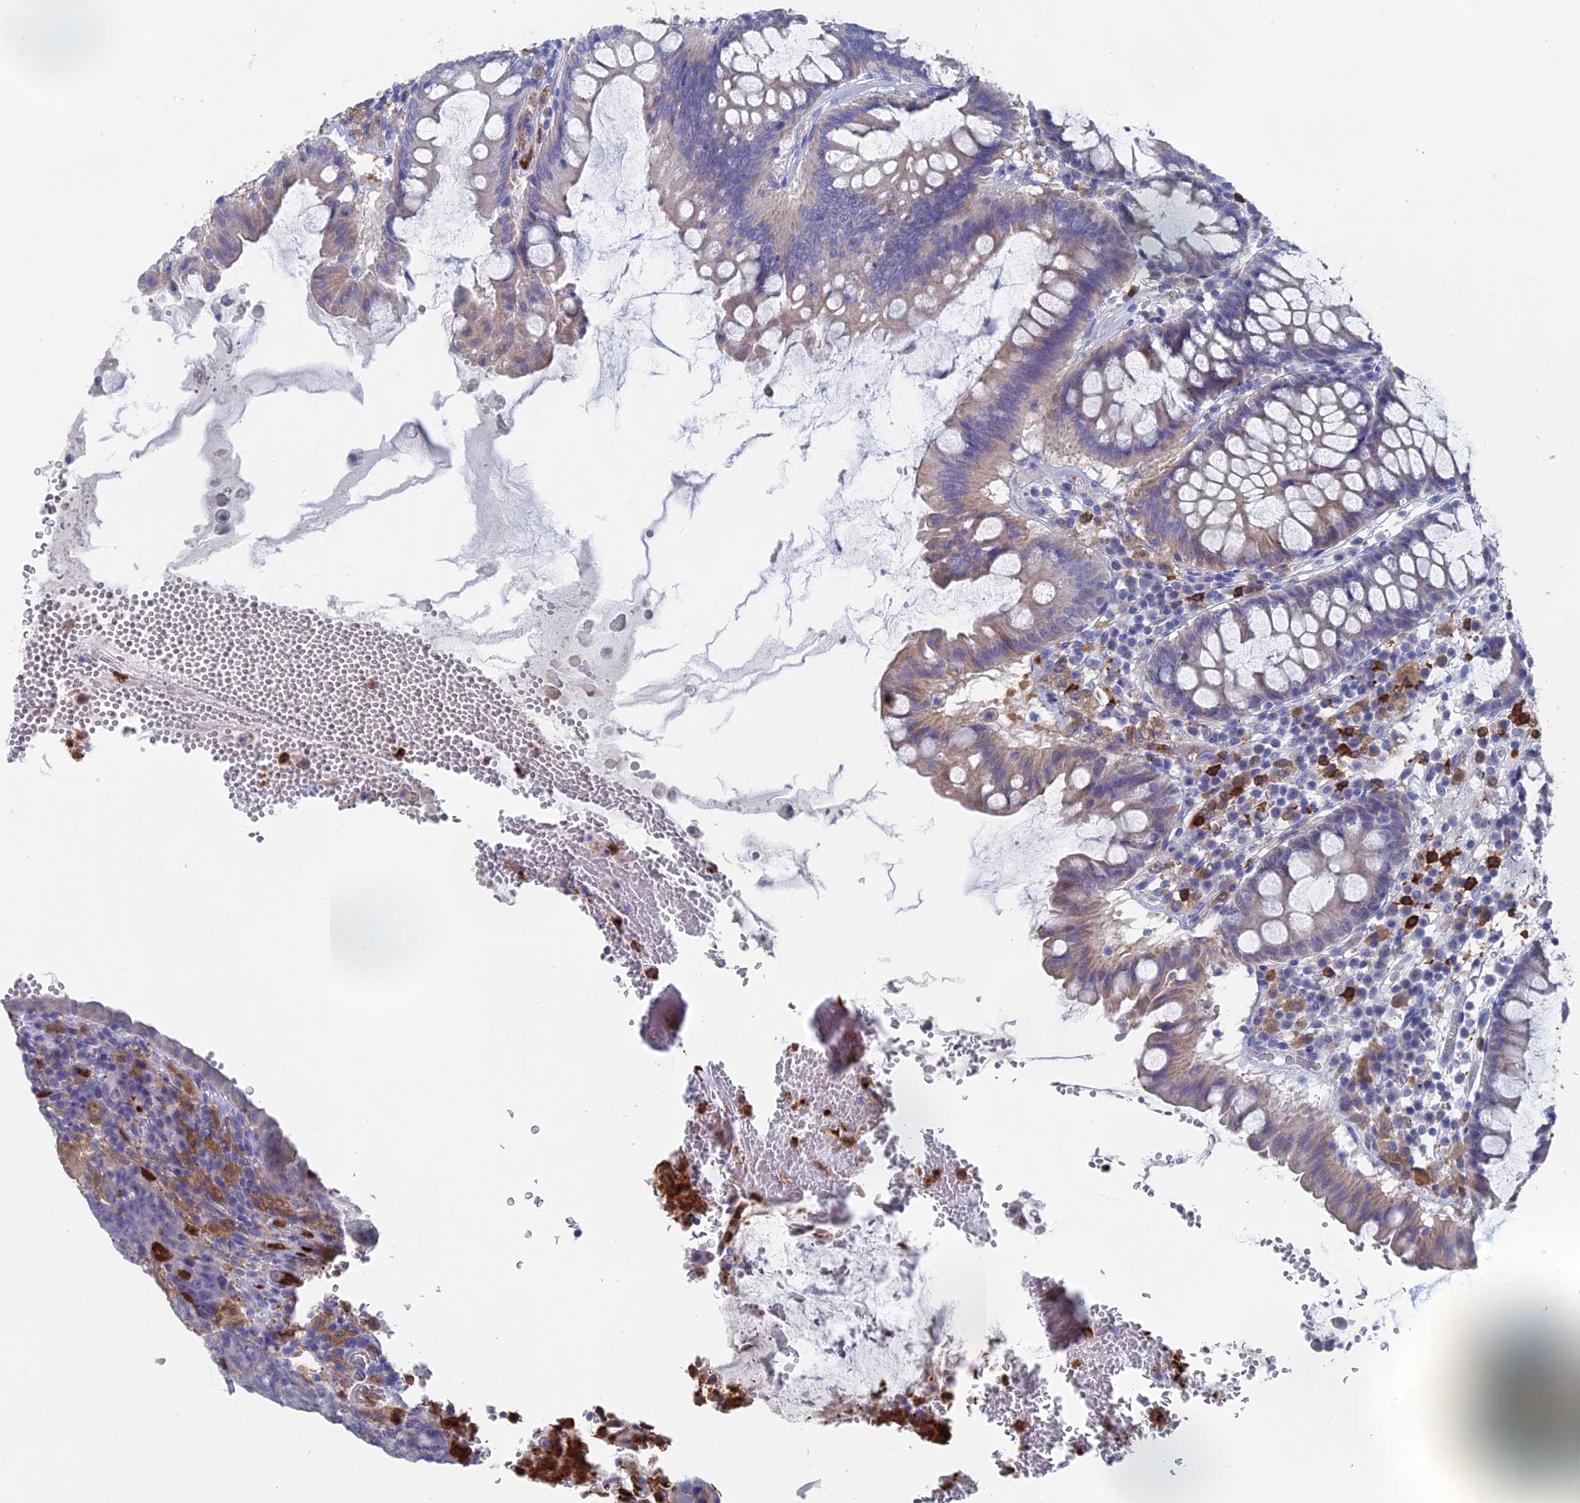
{"staining": {"intensity": "weak", "quantity": "<25%", "location": "cytoplasmic/membranous"}, "tissue": "colorectal cancer", "cell_type": "Tumor cells", "image_type": "cancer", "snomed": [{"axis": "morphology", "description": "Normal tissue, NOS"}, {"axis": "morphology", "description": "Adenocarcinoma, NOS"}, {"axis": "topography", "description": "Colon"}], "caption": "Immunohistochemistry image of neoplastic tissue: colorectal cancer (adenocarcinoma) stained with DAB (3,3'-diaminobenzidine) exhibits no significant protein expression in tumor cells.", "gene": "NCF4", "patient": {"sex": "female", "age": 75}}